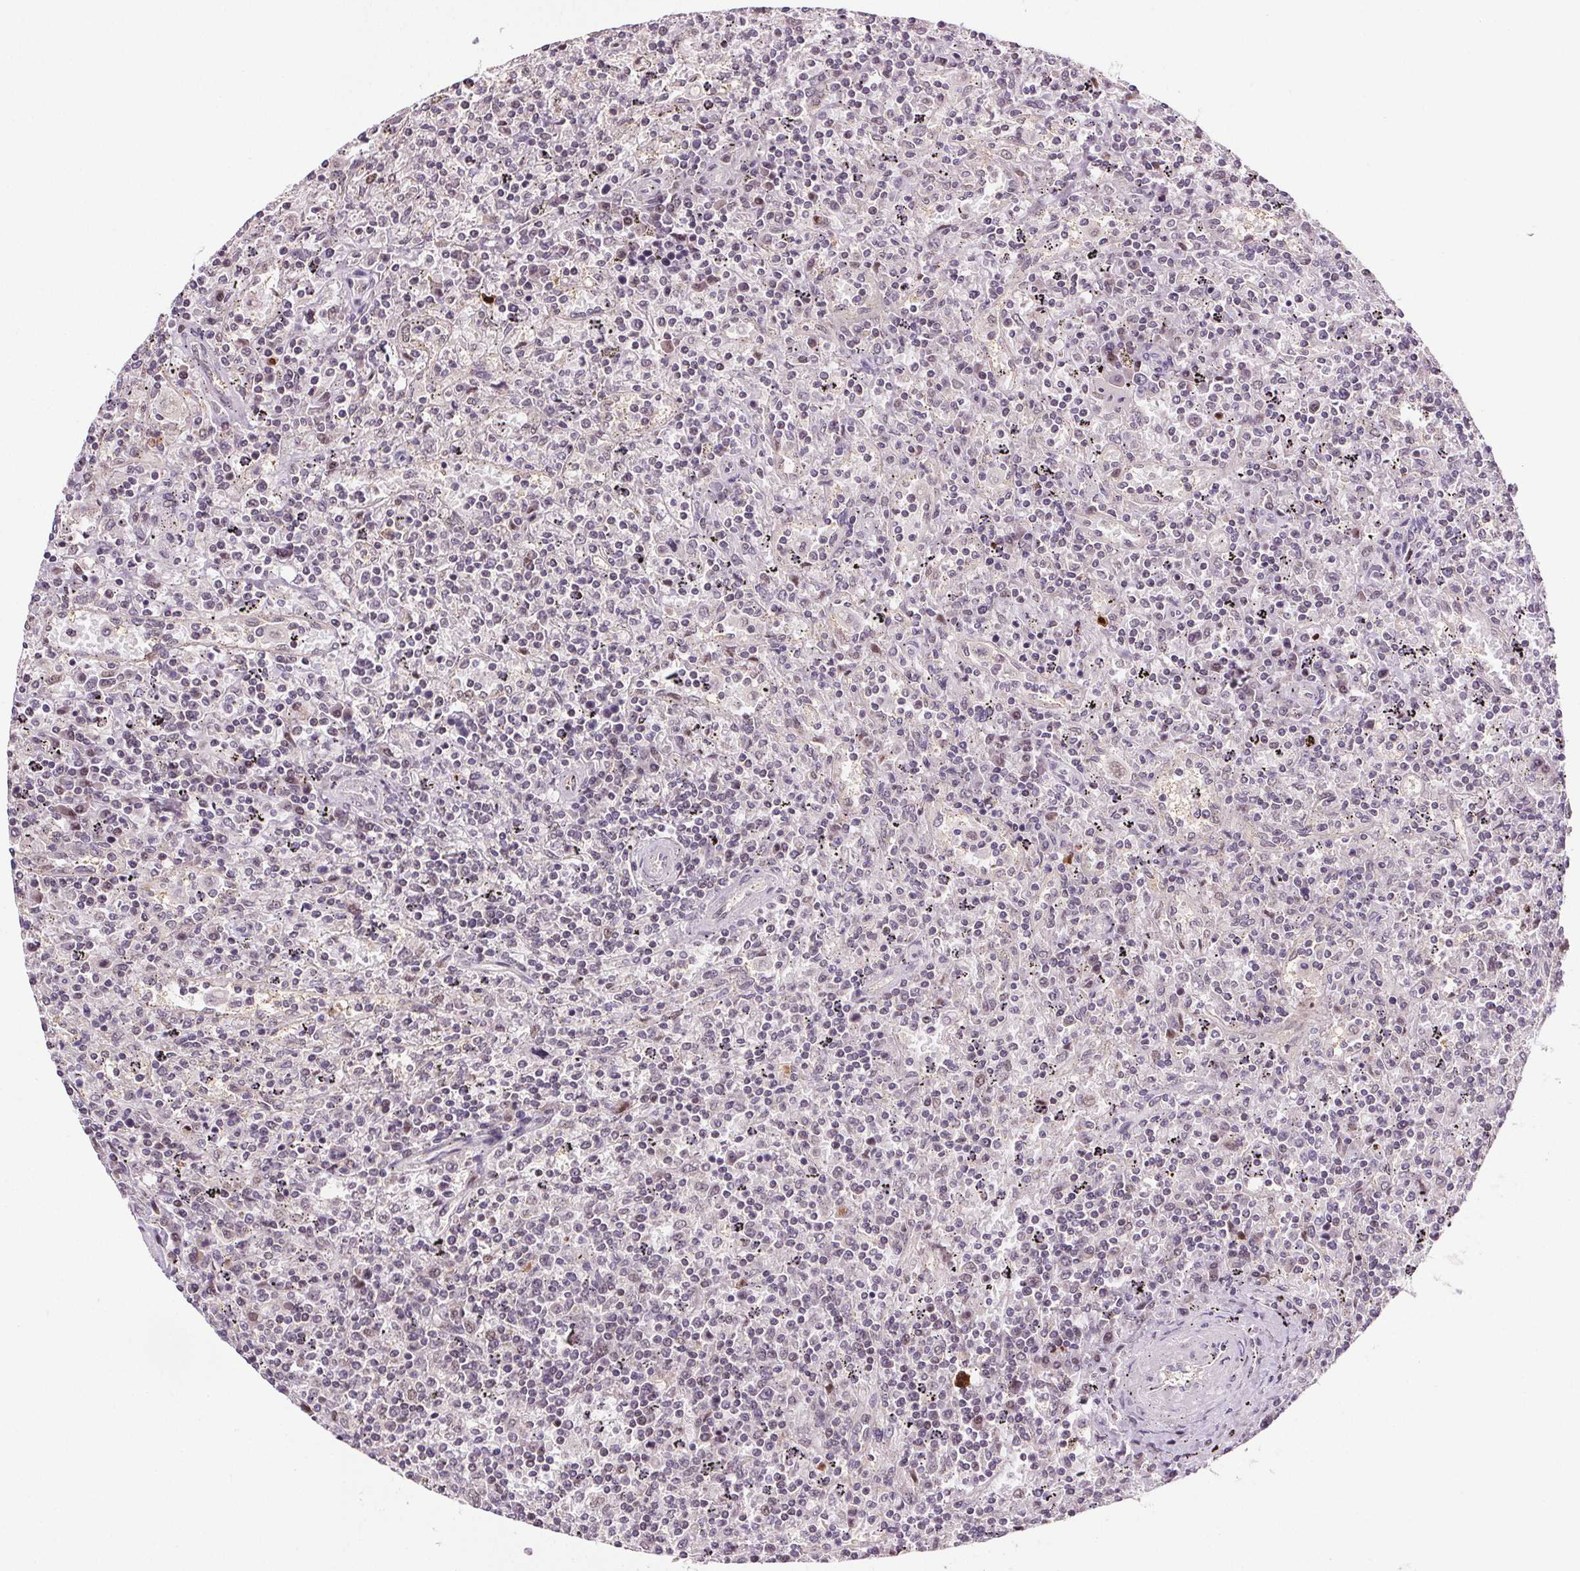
{"staining": {"intensity": "negative", "quantity": "none", "location": "none"}, "tissue": "lymphoma", "cell_type": "Tumor cells", "image_type": "cancer", "snomed": [{"axis": "morphology", "description": "Malignant lymphoma, non-Hodgkin's type, Low grade"}, {"axis": "topography", "description": "Spleen"}], "caption": "The micrograph exhibits no significant positivity in tumor cells of lymphoma.", "gene": "SUCLA2", "patient": {"sex": "male", "age": 62}}